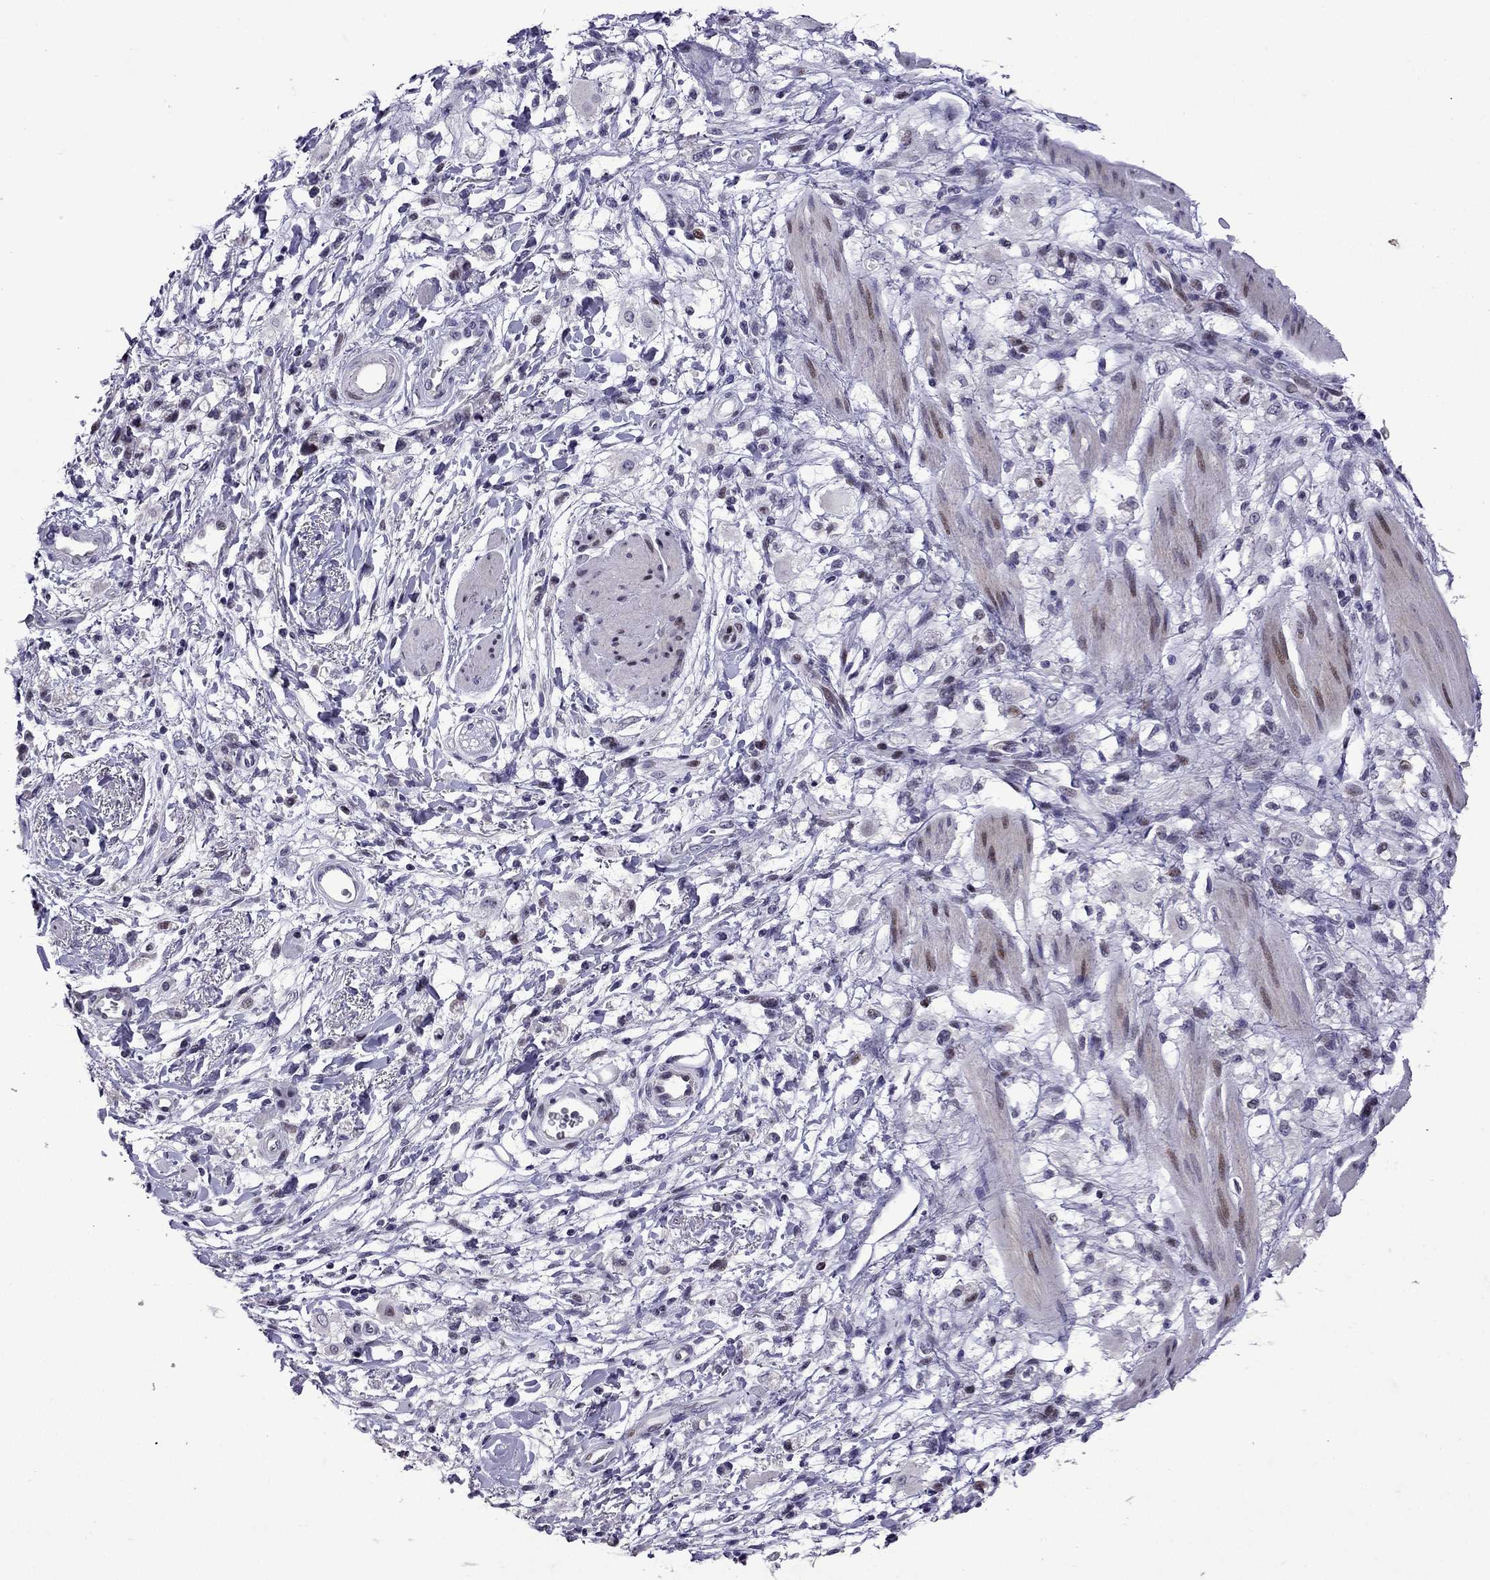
{"staining": {"intensity": "negative", "quantity": "none", "location": "none"}, "tissue": "stomach cancer", "cell_type": "Tumor cells", "image_type": "cancer", "snomed": [{"axis": "morphology", "description": "Adenocarcinoma, NOS"}, {"axis": "topography", "description": "Stomach"}], "caption": "High power microscopy micrograph of an immunohistochemistry image of stomach adenocarcinoma, revealing no significant staining in tumor cells.", "gene": "TTN", "patient": {"sex": "female", "age": 60}}